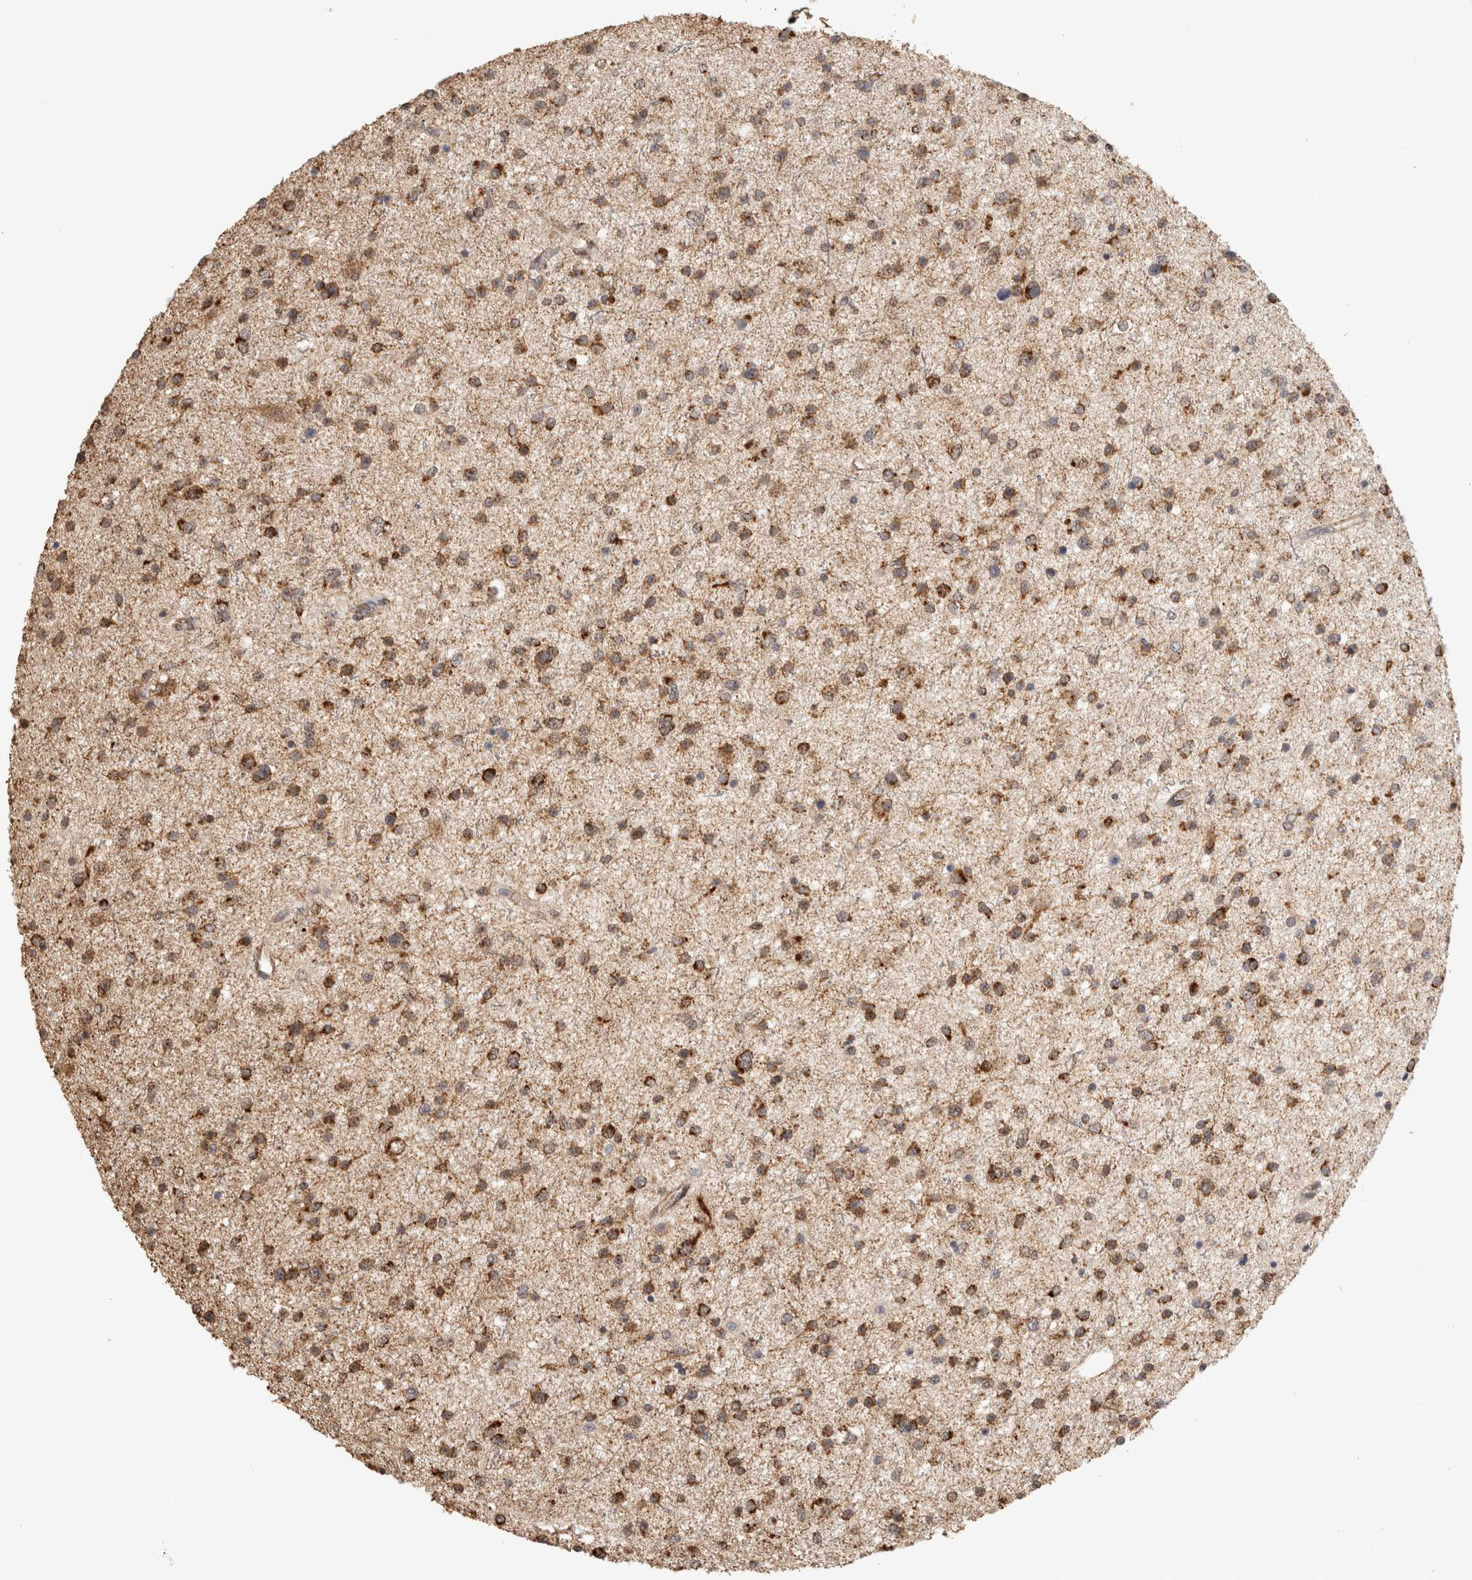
{"staining": {"intensity": "moderate", "quantity": ">75%", "location": "cytoplasmic/membranous"}, "tissue": "glioma", "cell_type": "Tumor cells", "image_type": "cancer", "snomed": [{"axis": "morphology", "description": "Glioma, malignant, Low grade"}, {"axis": "topography", "description": "Brain"}], "caption": "Glioma stained for a protein demonstrates moderate cytoplasmic/membranous positivity in tumor cells.", "gene": "BNIP3L", "patient": {"sex": "female", "age": 37}}